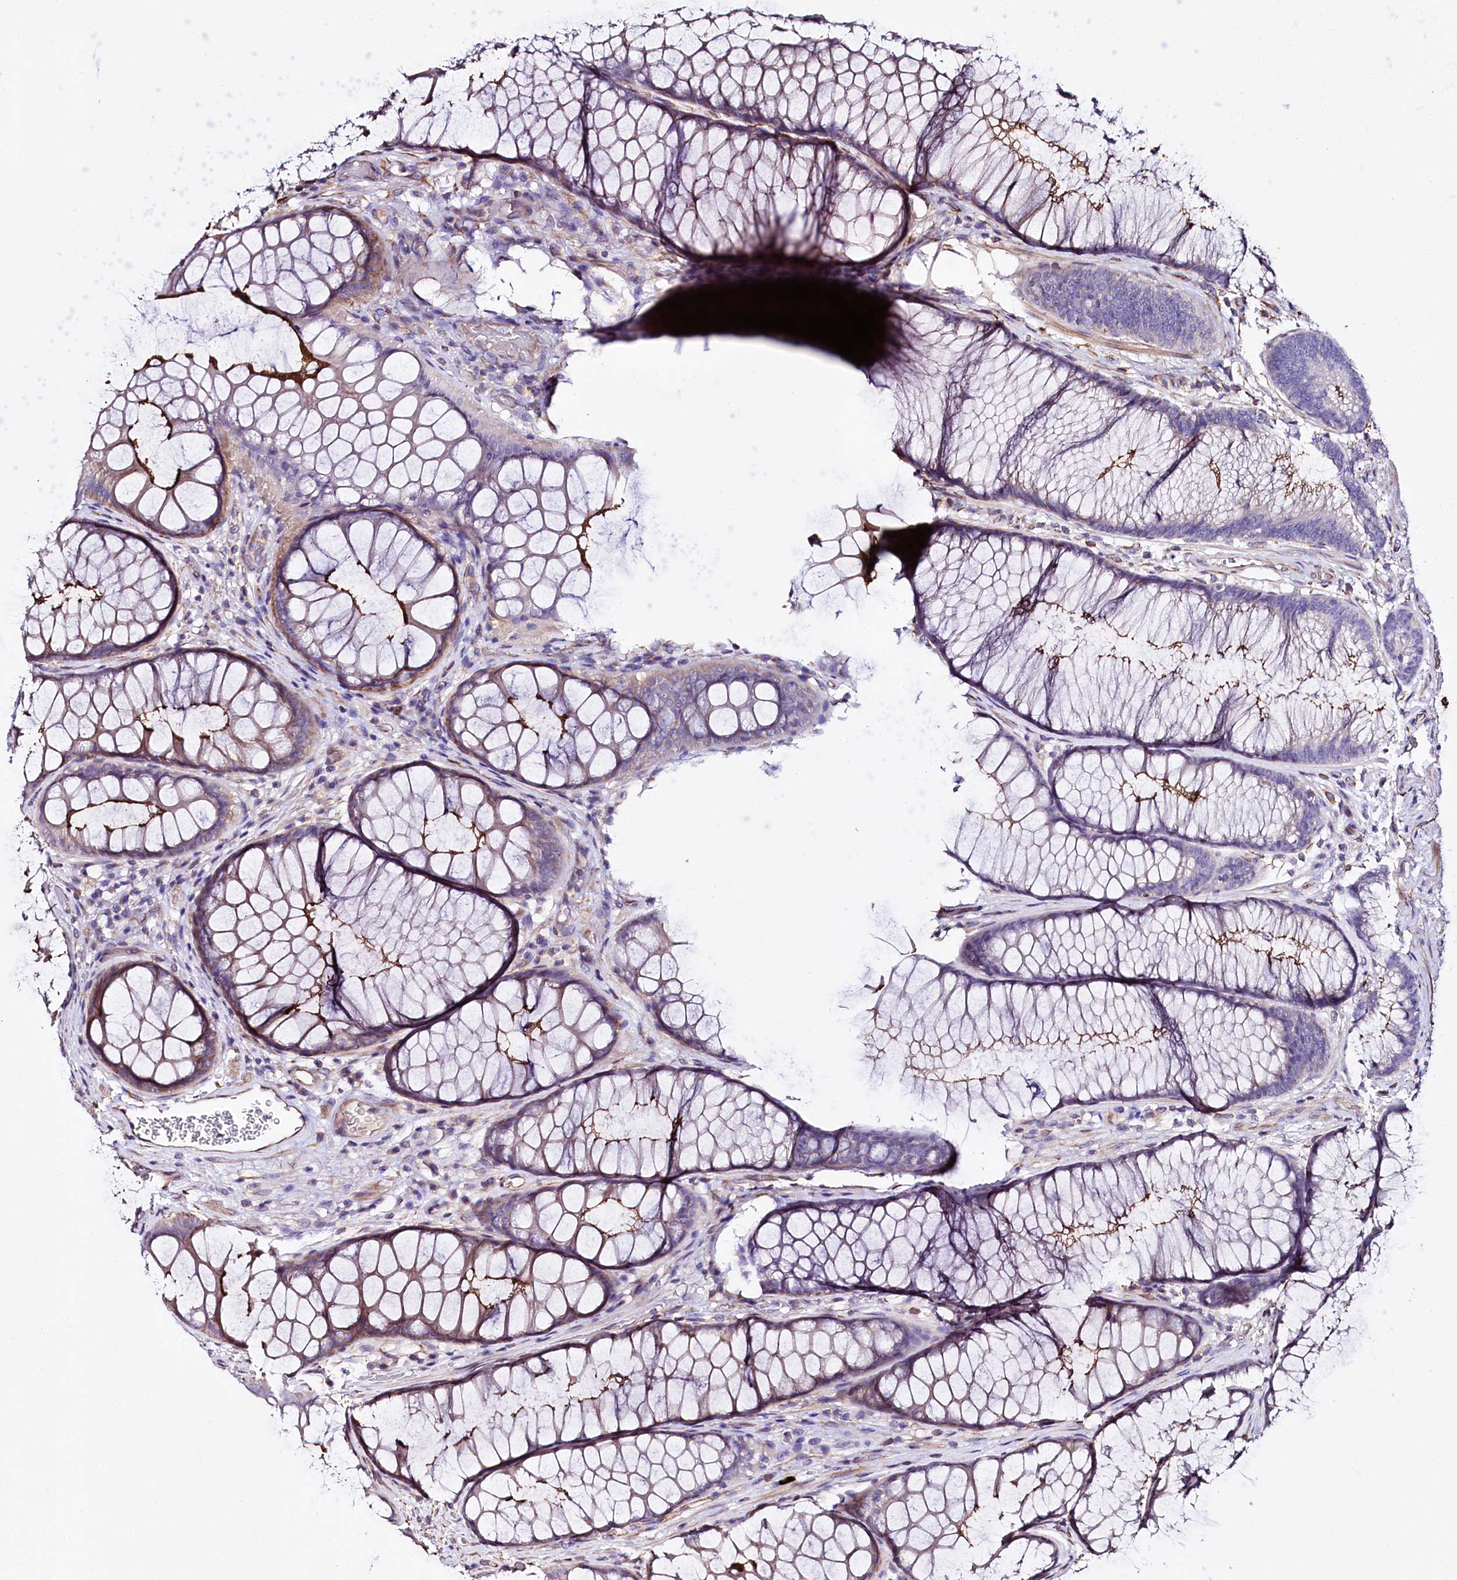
{"staining": {"intensity": "strong", "quantity": ">75%", "location": "cytoplasmic/membranous"}, "tissue": "colon", "cell_type": "Endothelial cells", "image_type": "normal", "snomed": [{"axis": "morphology", "description": "Normal tissue, NOS"}, {"axis": "topography", "description": "Colon"}], "caption": "Human colon stained for a protein (brown) displays strong cytoplasmic/membranous positive positivity in approximately >75% of endothelial cells.", "gene": "SLC7A1", "patient": {"sex": "female", "age": 82}}